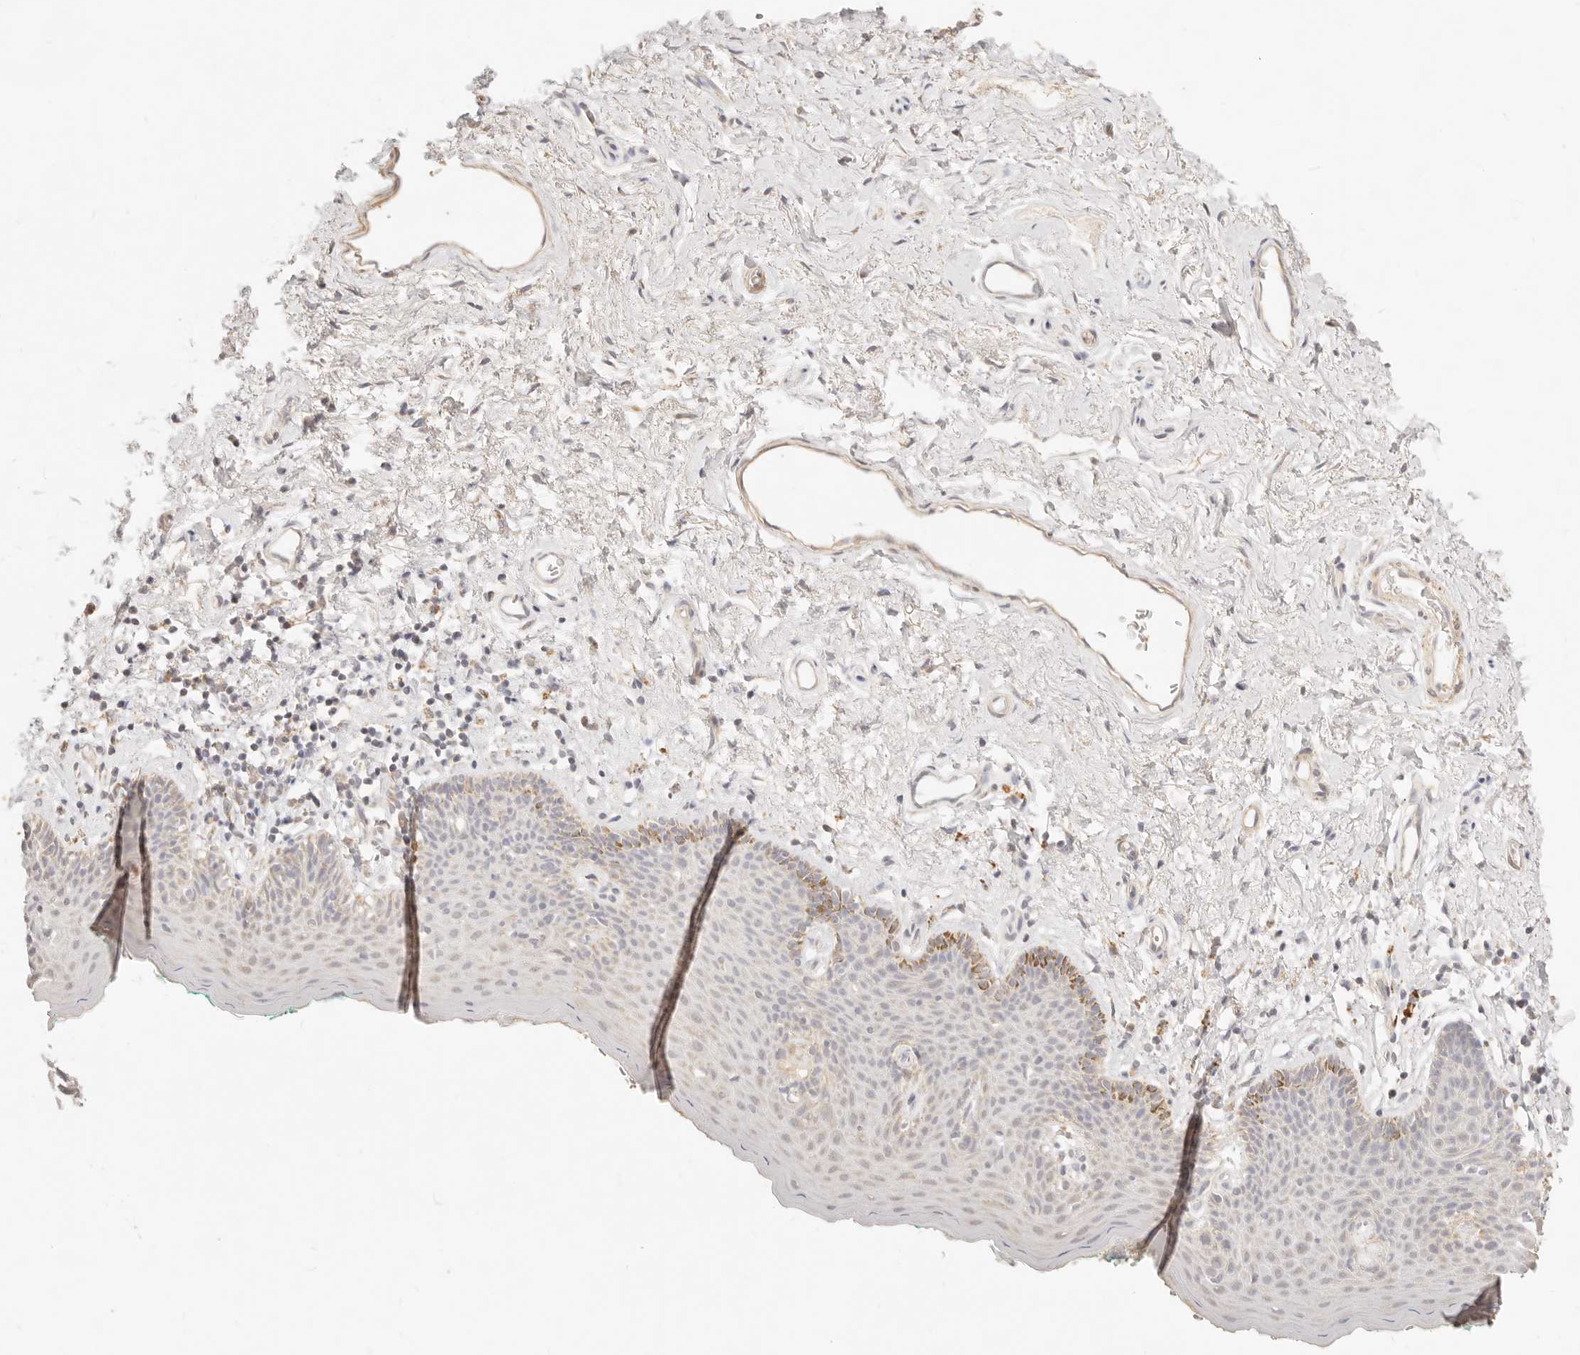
{"staining": {"intensity": "moderate", "quantity": "<25%", "location": "cytoplasmic/membranous"}, "tissue": "skin", "cell_type": "Epidermal cells", "image_type": "normal", "snomed": [{"axis": "morphology", "description": "Normal tissue, NOS"}, {"axis": "topography", "description": "Vulva"}], "caption": "Moderate cytoplasmic/membranous positivity is appreciated in approximately <25% of epidermal cells in normal skin. The staining is performed using DAB (3,3'-diaminobenzidine) brown chromogen to label protein expression. The nuclei are counter-stained blue using hematoxylin.", "gene": "RUBCNL", "patient": {"sex": "female", "age": 66}}